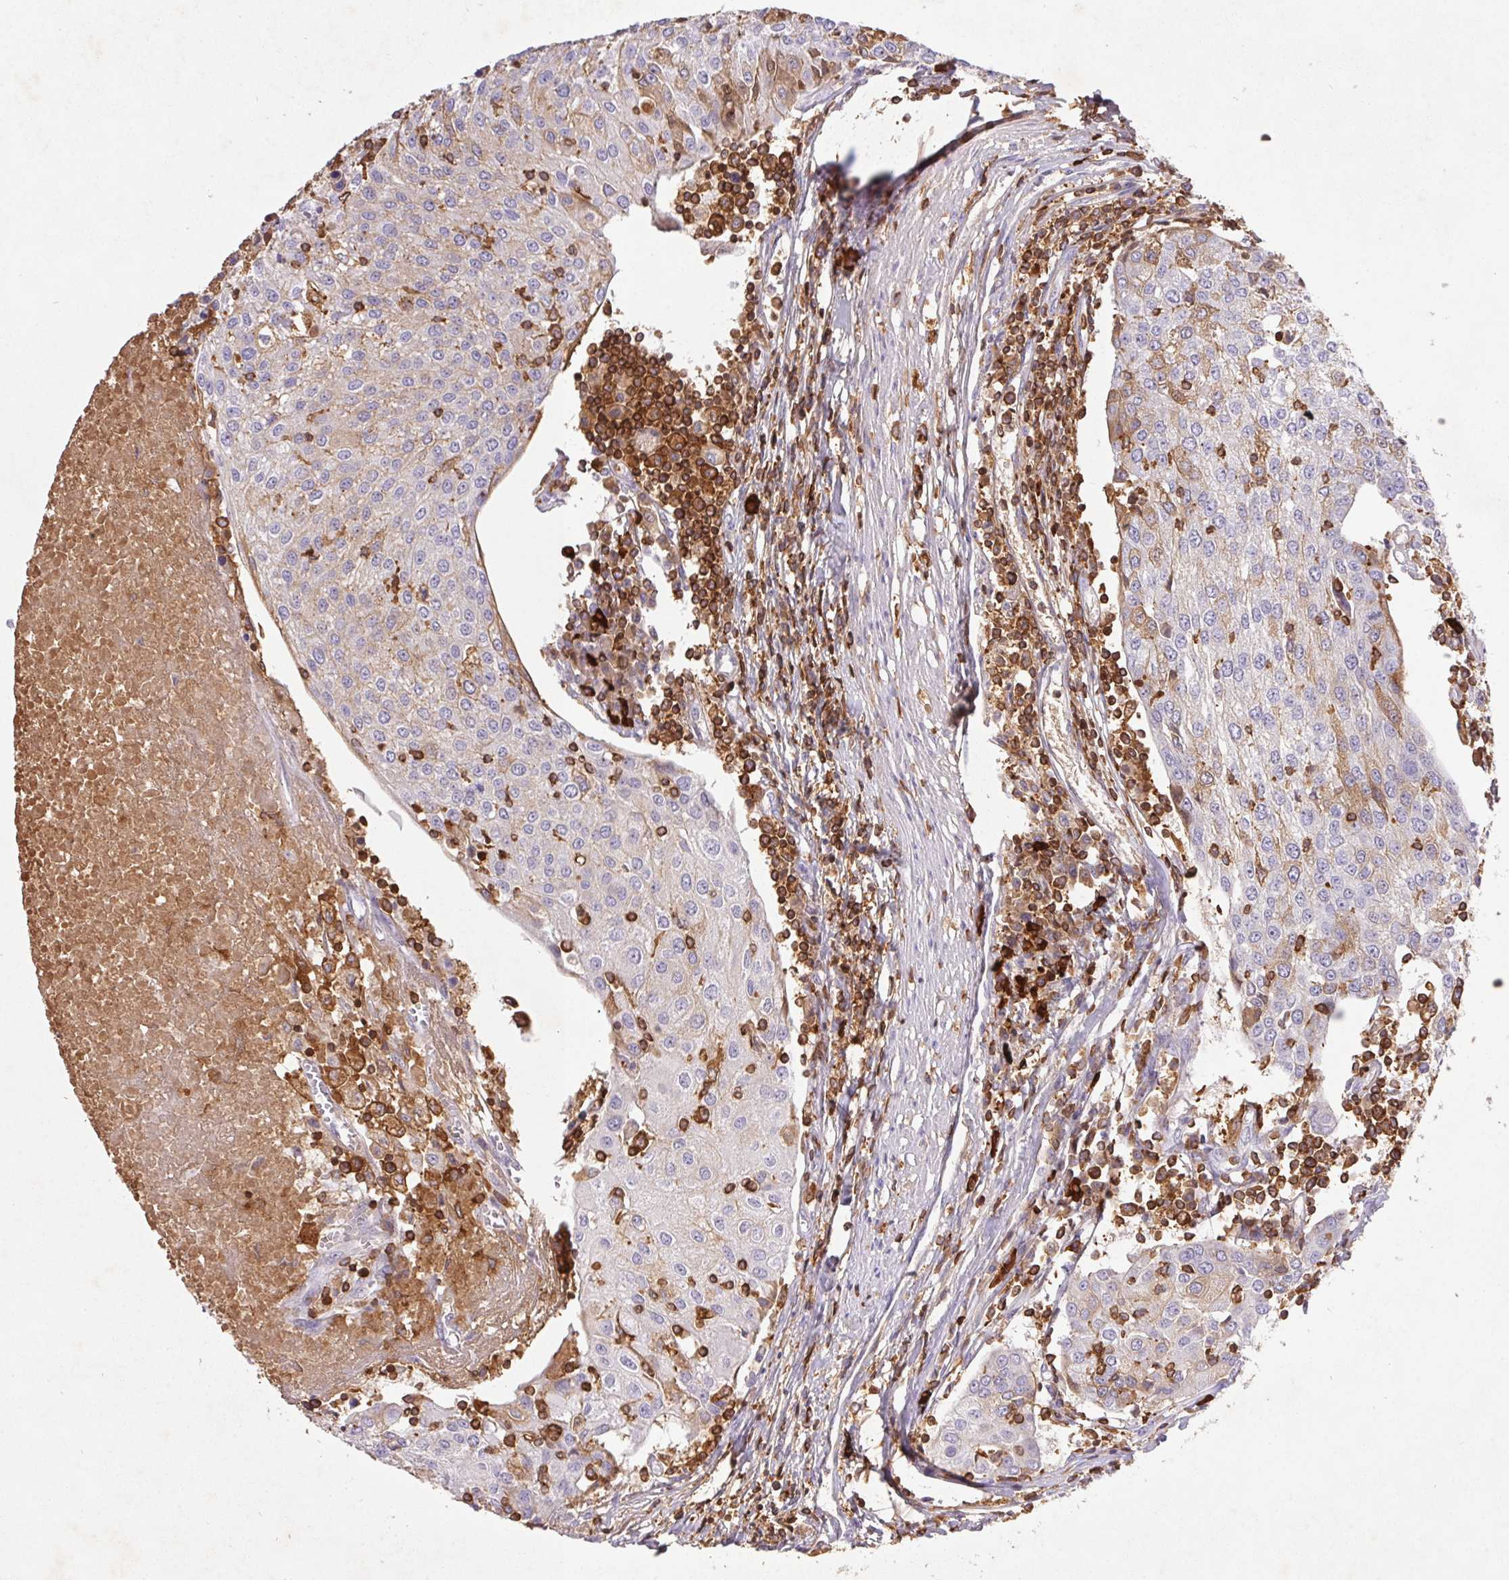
{"staining": {"intensity": "weak", "quantity": "25%-75%", "location": "cytoplasmic/membranous"}, "tissue": "urothelial cancer", "cell_type": "Tumor cells", "image_type": "cancer", "snomed": [{"axis": "morphology", "description": "Urothelial carcinoma, High grade"}, {"axis": "topography", "description": "Urinary bladder"}], "caption": "Tumor cells show low levels of weak cytoplasmic/membranous staining in about 25%-75% of cells in high-grade urothelial carcinoma.", "gene": "APBB1IP", "patient": {"sex": "female", "age": 85}}